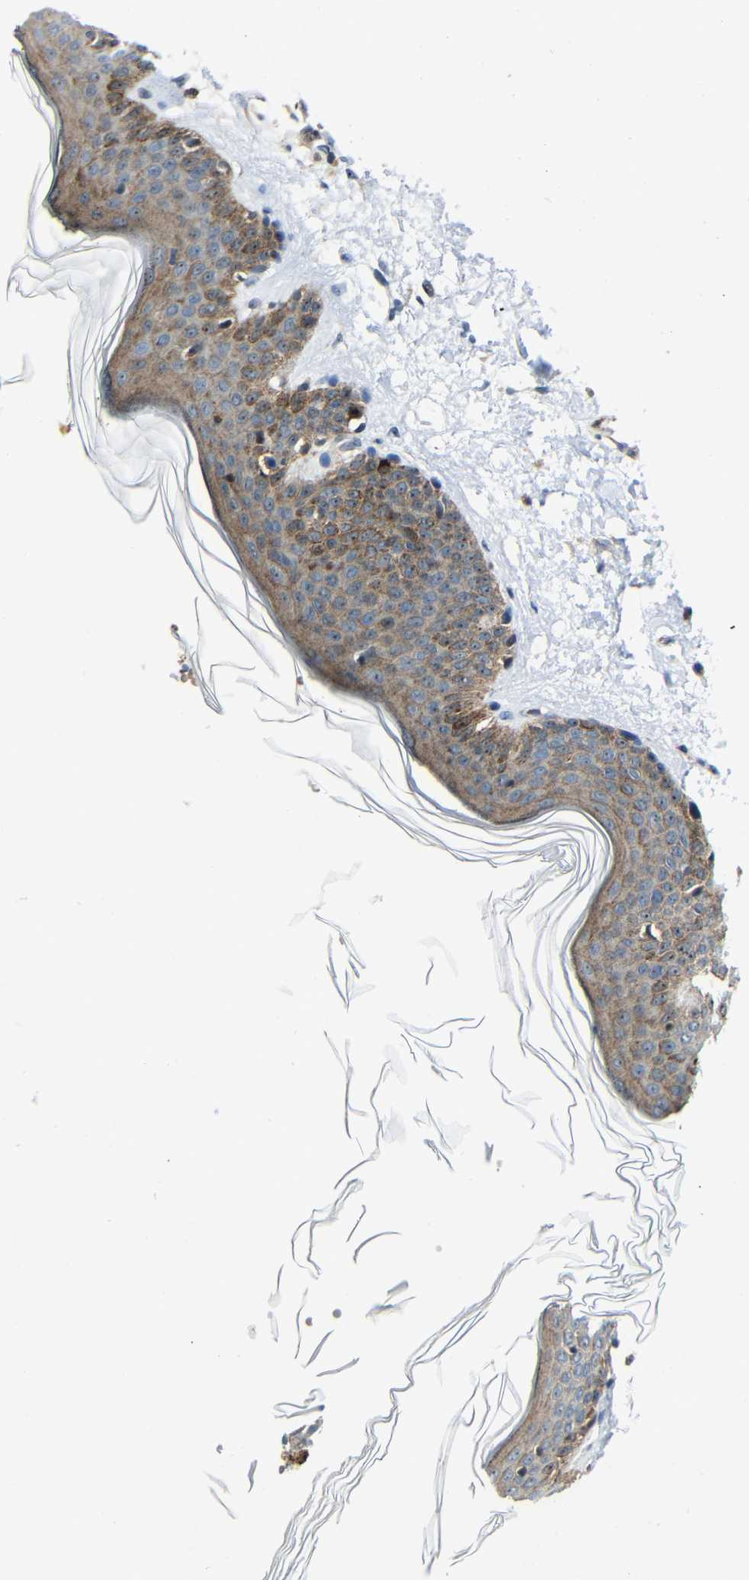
{"staining": {"intensity": "negative", "quantity": "none", "location": "none"}, "tissue": "skin", "cell_type": "Fibroblasts", "image_type": "normal", "snomed": [{"axis": "morphology", "description": "Normal tissue, NOS"}, {"axis": "topography", "description": "Skin"}], "caption": "This is an IHC image of benign human skin. There is no expression in fibroblasts.", "gene": "DNAJC5", "patient": {"sex": "female", "age": 56}}